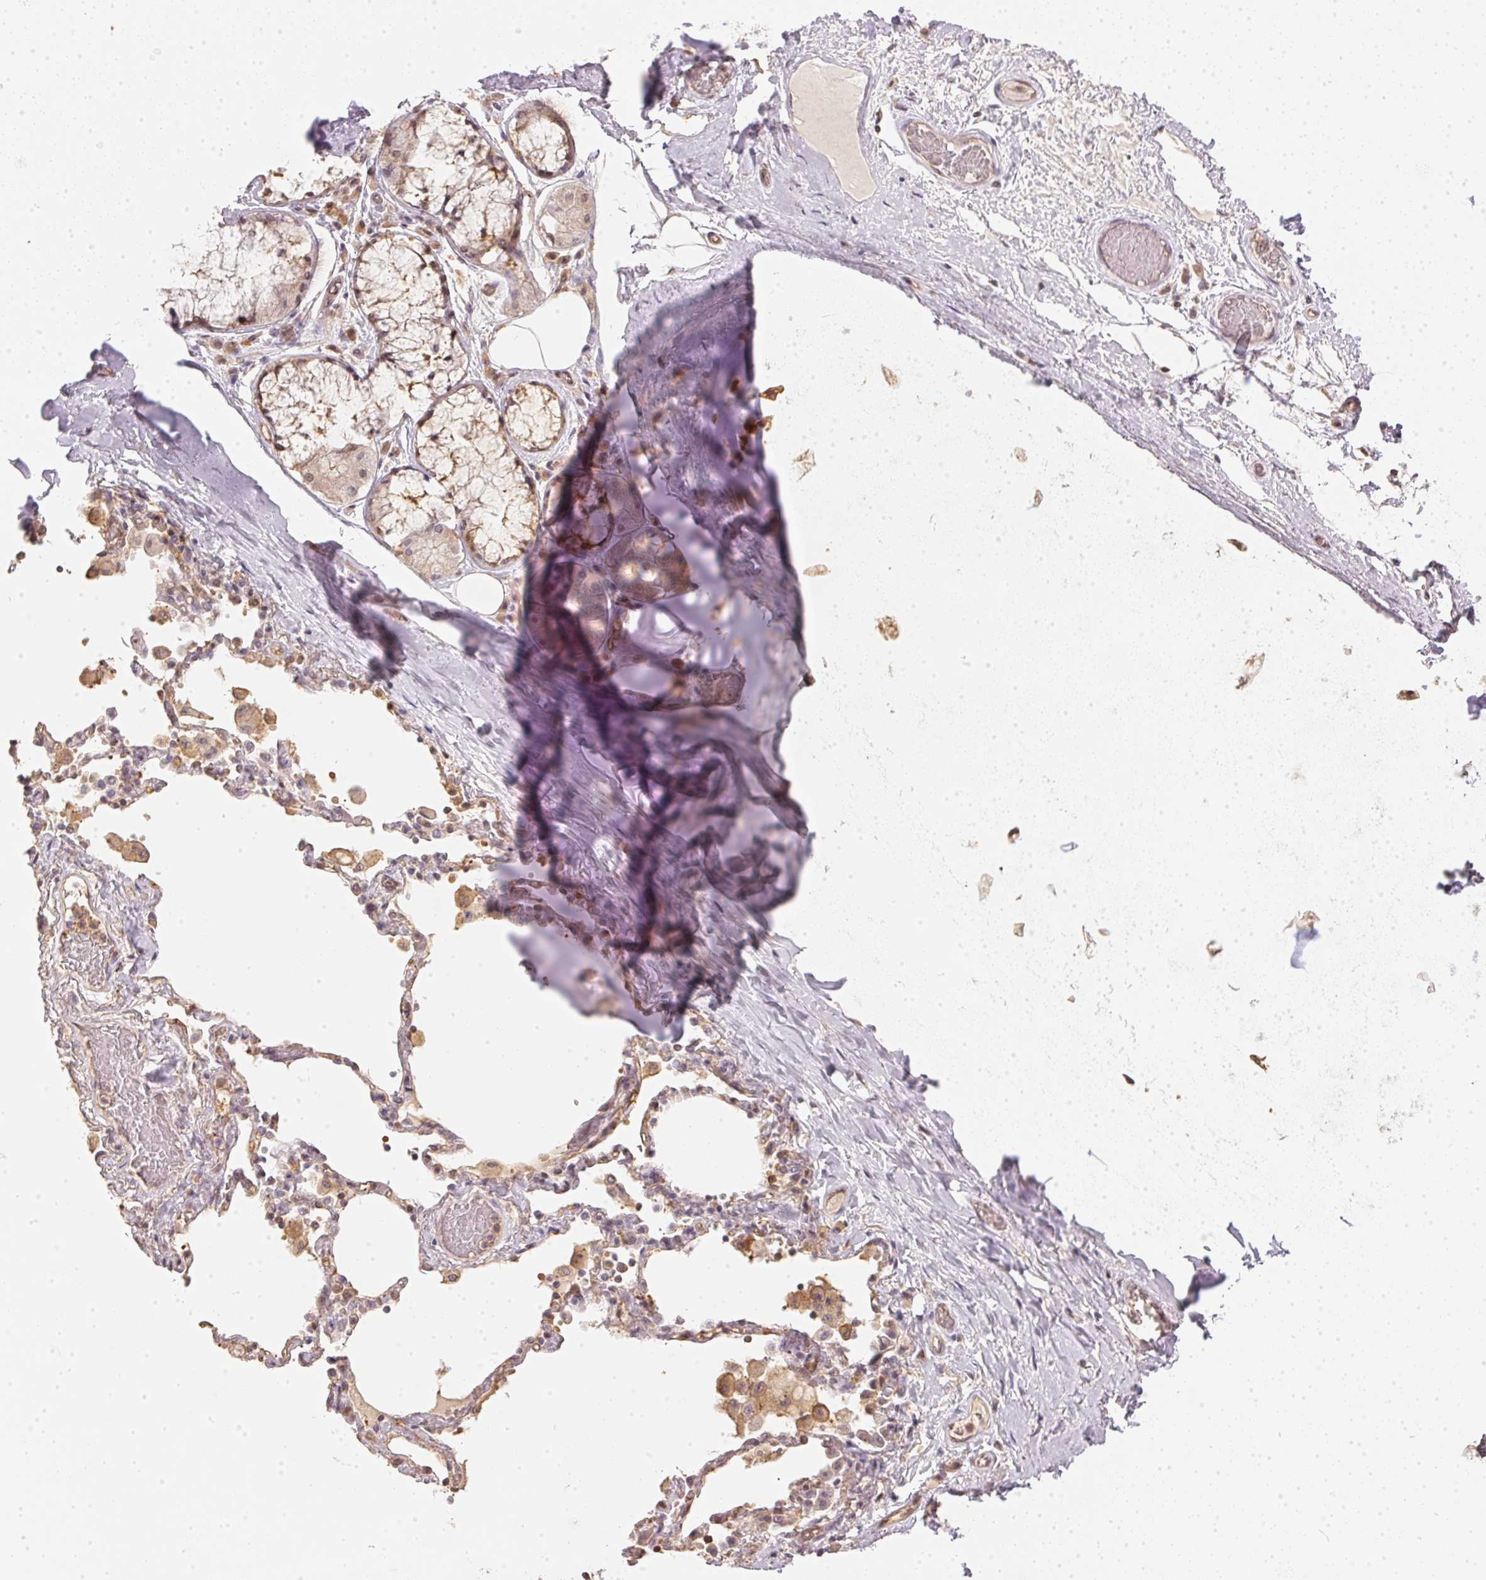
{"staining": {"intensity": "negative", "quantity": "none", "location": "none"}, "tissue": "adipose tissue", "cell_type": "Adipocytes", "image_type": "normal", "snomed": [{"axis": "morphology", "description": "Normal tissue, NOS"}, {"axis": "topography", "description": "Cartilage tissue"}, {"axis": "topography", "description": "Bronchus"}], "caption": "High magnification brightfield microscopy of benign adipose tissue stained with DAB (brown) and counterstained with hematoxylin (blue): adipocytes show no significant positivity. (Immunohistochemistry (ihc), brightfield microscopy, high magnification).", "gene": "BLMH", "patient": {"sex": "male", "age": 64}}